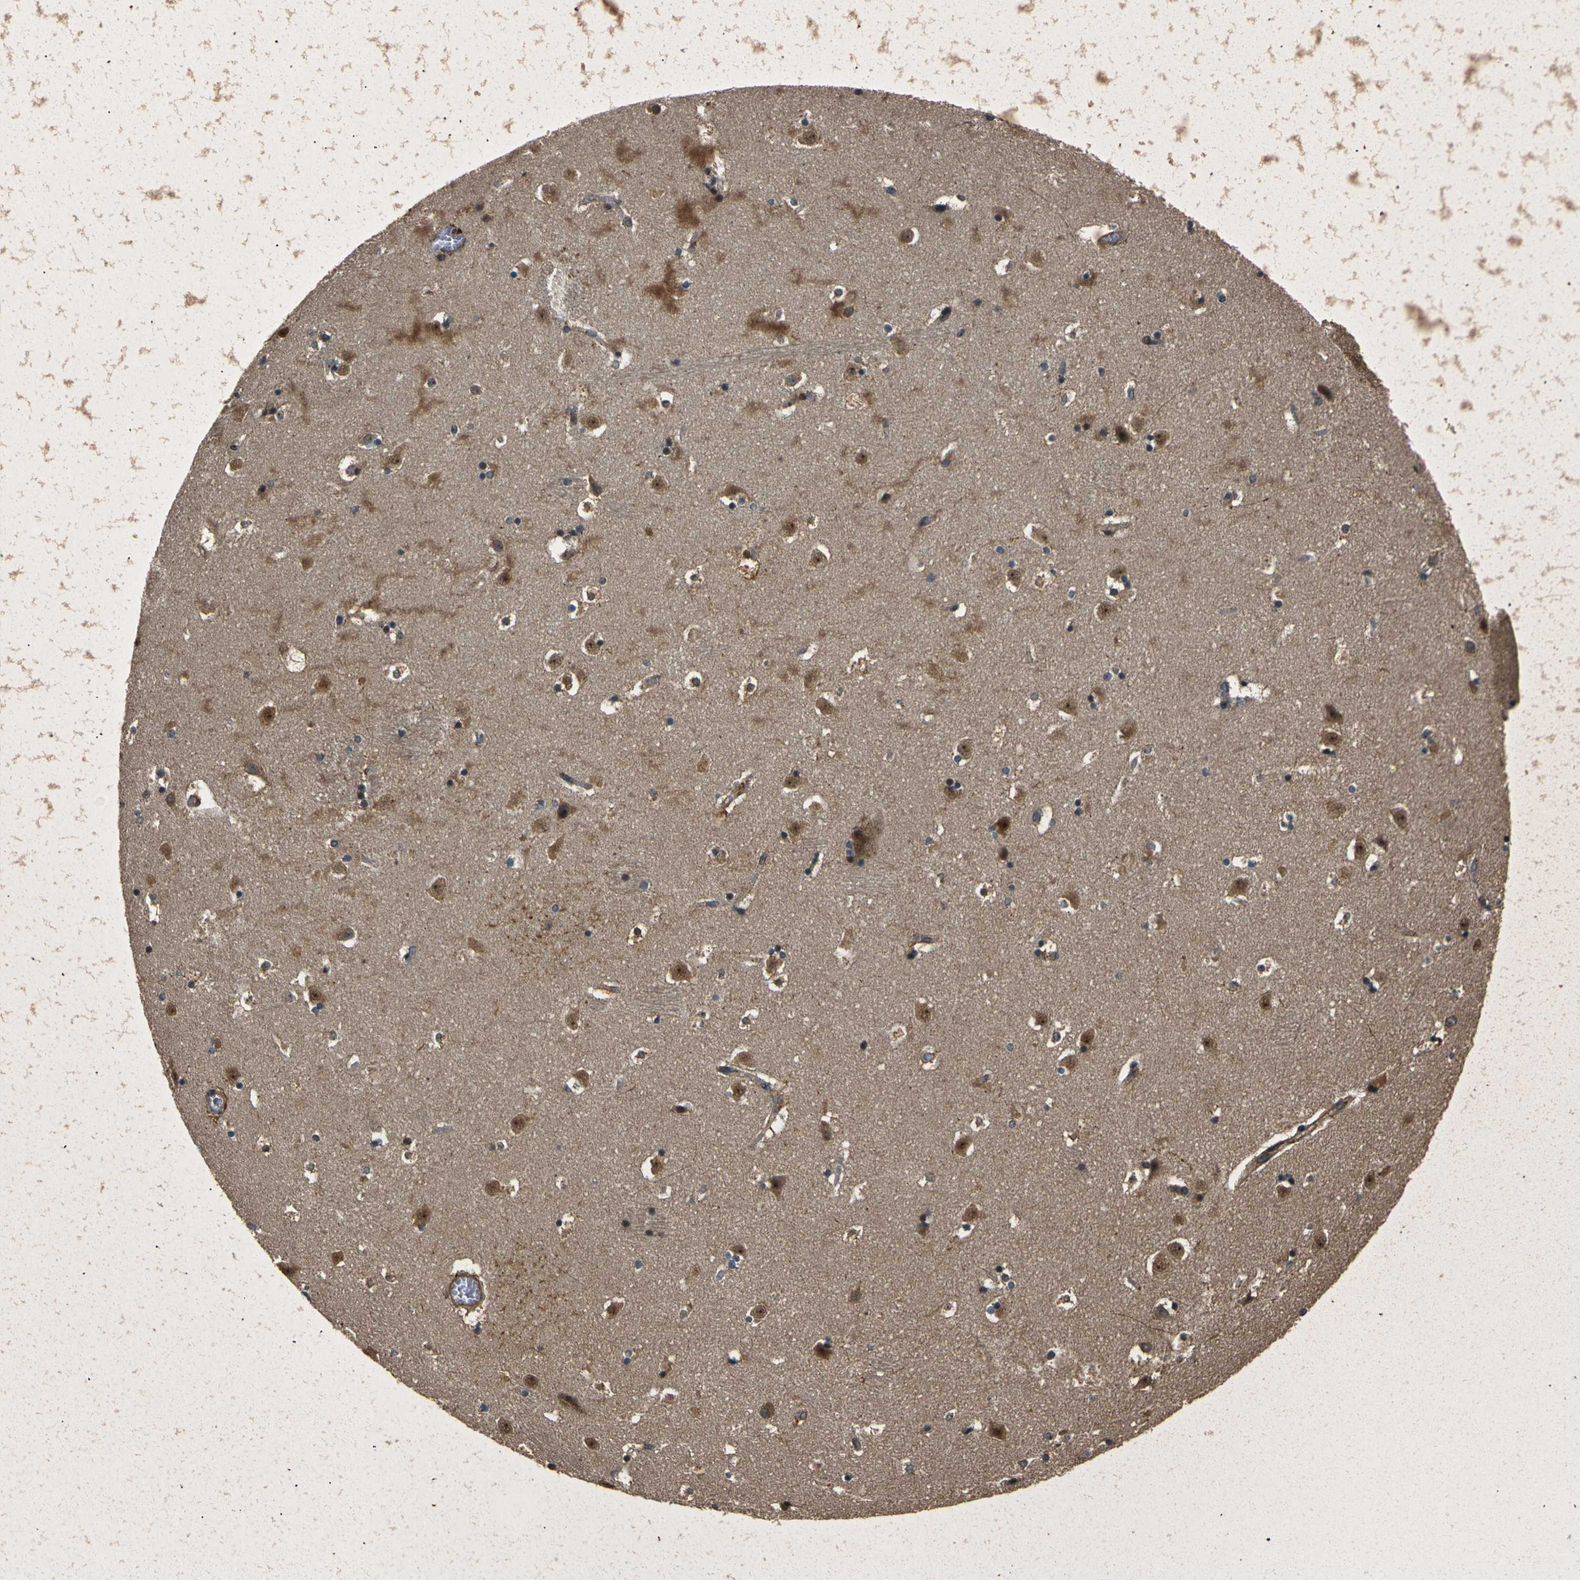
{"staining": {"intensity": "strong", "quantity": "25%-75%", "location": "cytoplasmic/membranous"}, "tissue": "caudate", "cell_type": "Glial cells", "image_type": "normal", "snomed": [{"axis": "morphology", "description": "Normal tissue, NOS"}, {"axis": "topography", "description": "Lateral ventricle wall"}], "caption": "Caudate stained with DAB (3,3'-diaminobenzidine) immunohistochemistry demonstrates high levels of strong cytoplasmic/membranous expression in approximately 25%-75% of glial cells. The staining was performed using DAB, with brown indicating positive protein expression. Nuclei are stained blue with hematoxylin.", "gene": "AKAP9", "patient": {"sex": "male", "age": 45}}